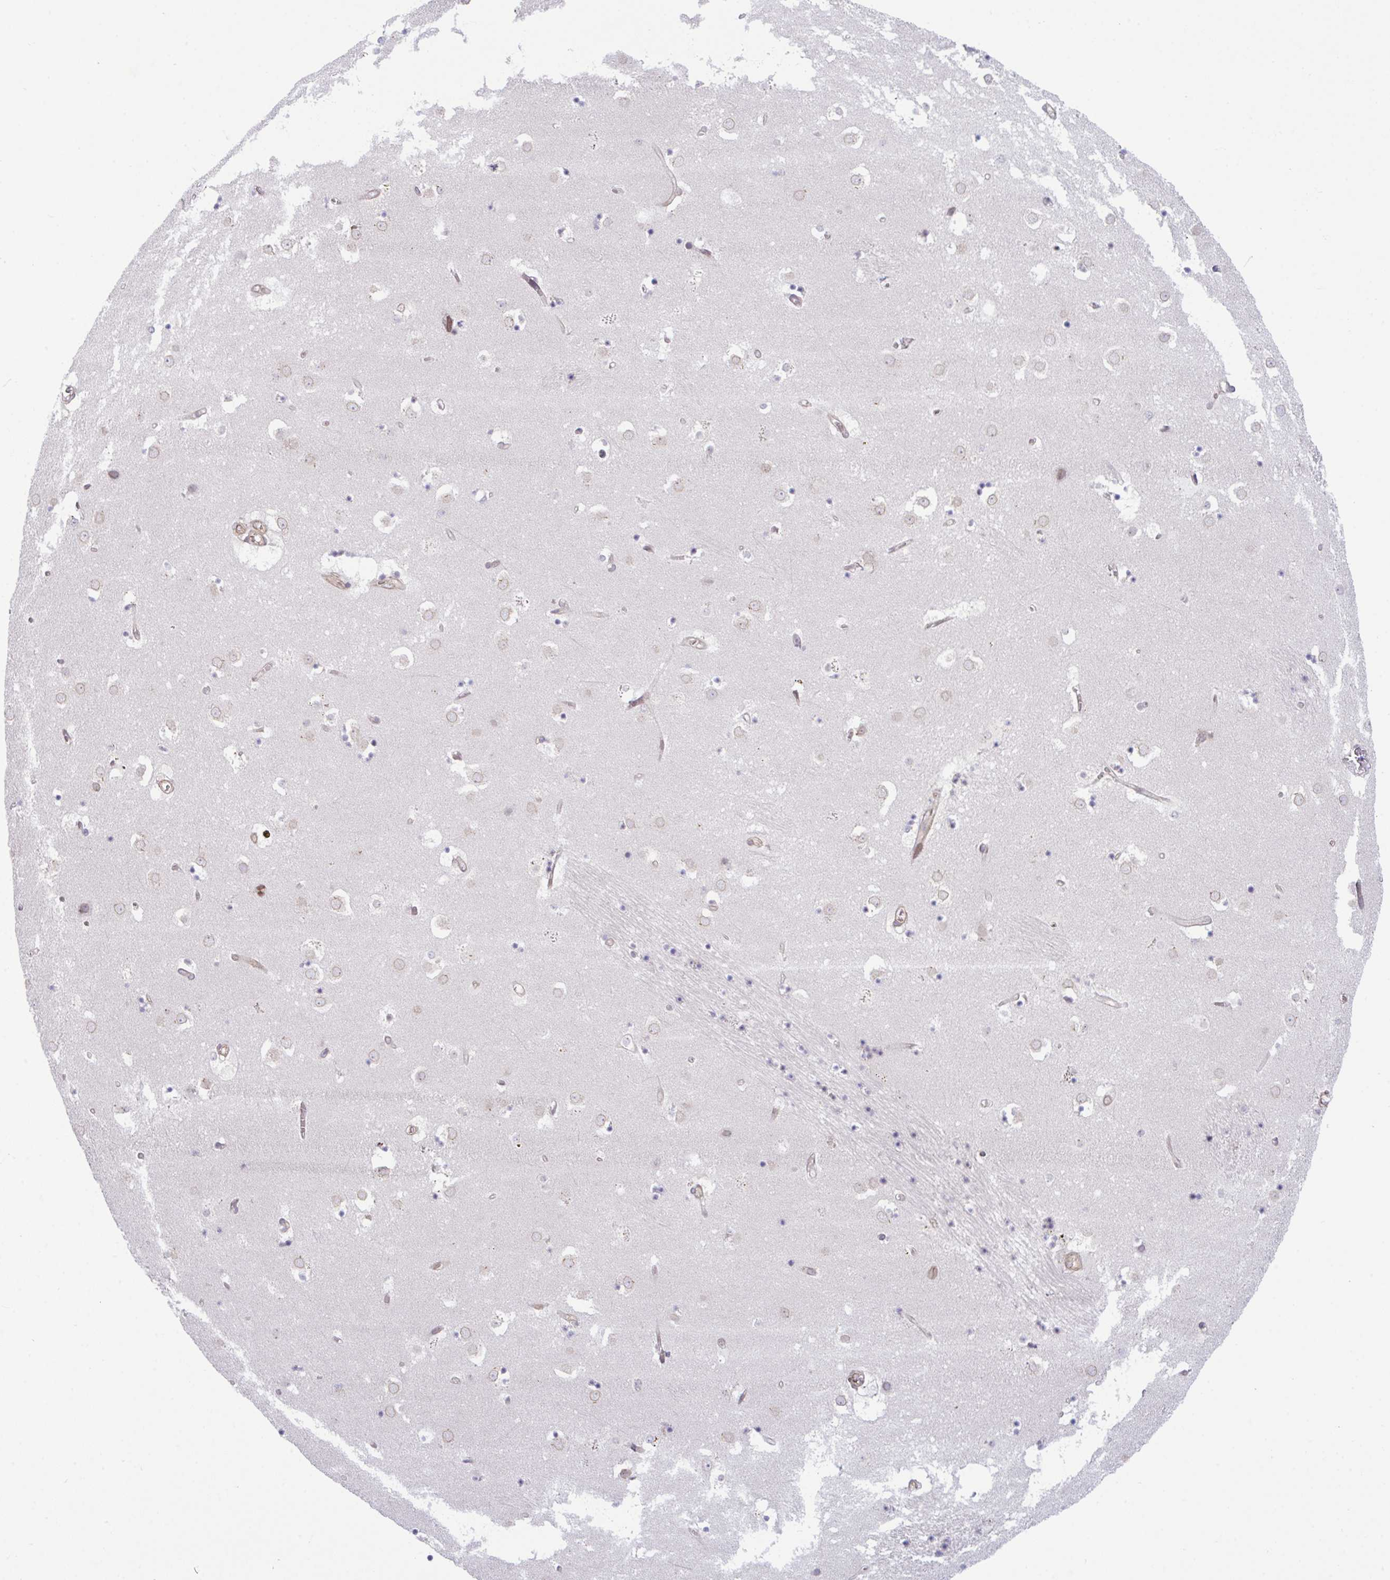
{"staining": {"intensity": "weak", "quantity": ">75%", "location": "cytoplasmic/membranous,nuclear"}, "tissue": "caudate", "cell_type": "Glial cells", "image_type": "normal", "snomed": [{"axis": "morphology", "description": "Normal tissue, NOS"}, {"axis": "topography", "description": "Lateral ventricle wall"}], "caption": "Glial cells display low levels of weak cytoplasmic/membranous,nuclear staining in about >75% of cells in benign caudate.", "gene": "ZBED3", "patient": {"sex": "male", "age": 58}}